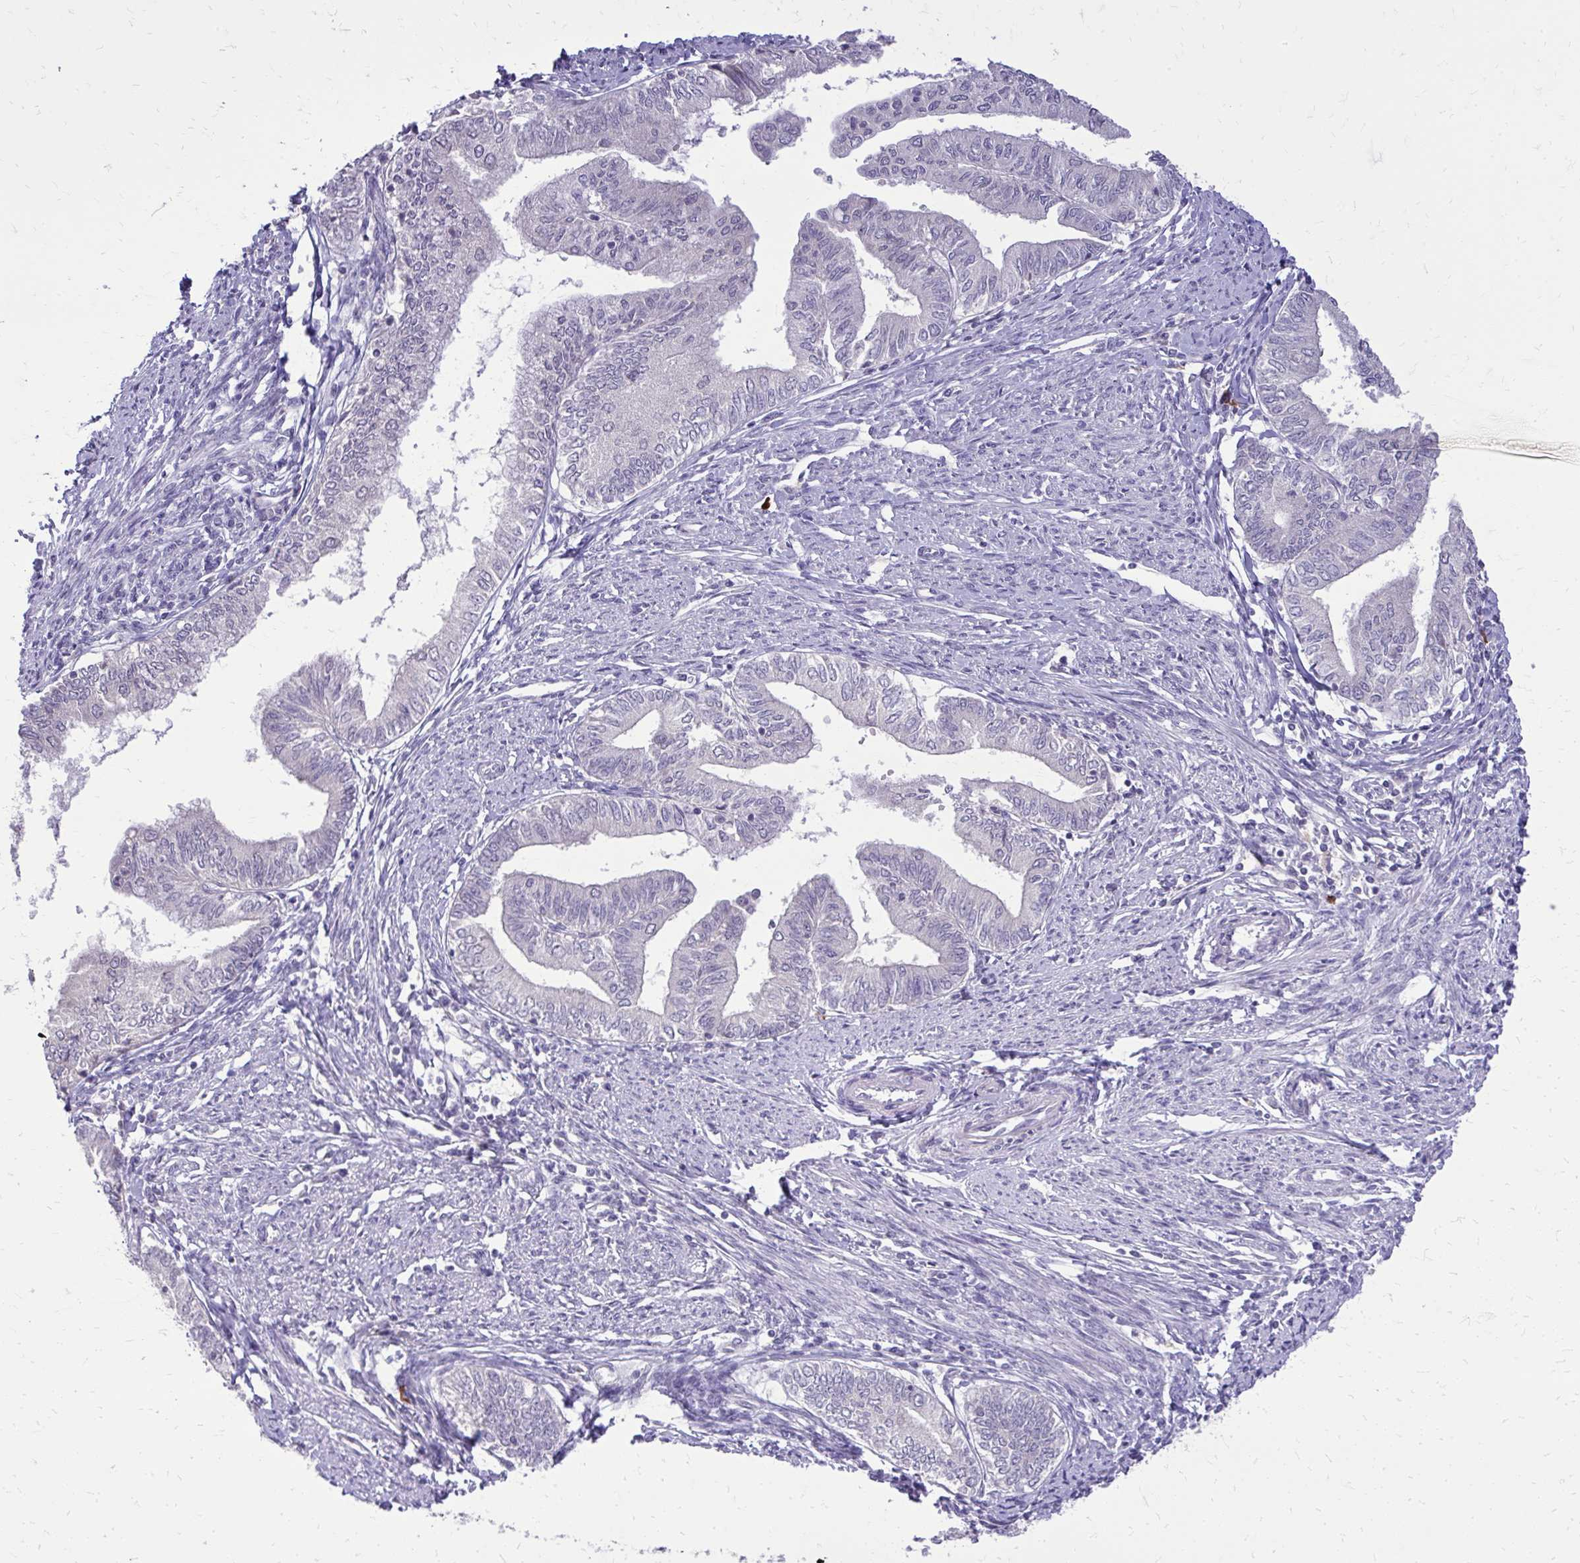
{"staining": {"intensity": "negative", "quantity": "none", "location": "none"}, "tissue": "endometrial cancer", "cell_type": "Tumor cells", "image_type": "cancer", "snomed": [{"axis": "morphology", "description": "Adenocarcinoma, NOS"}, {"axis": "topography", "description": "Endometrium"}], "caption": "Histopathology image shows no protein staining in tumor cells of endometrial cancer (adenocarcinoma) tissue.", "gene": "DPY19L1", "patient": {"sex": "female", "age": 66}}